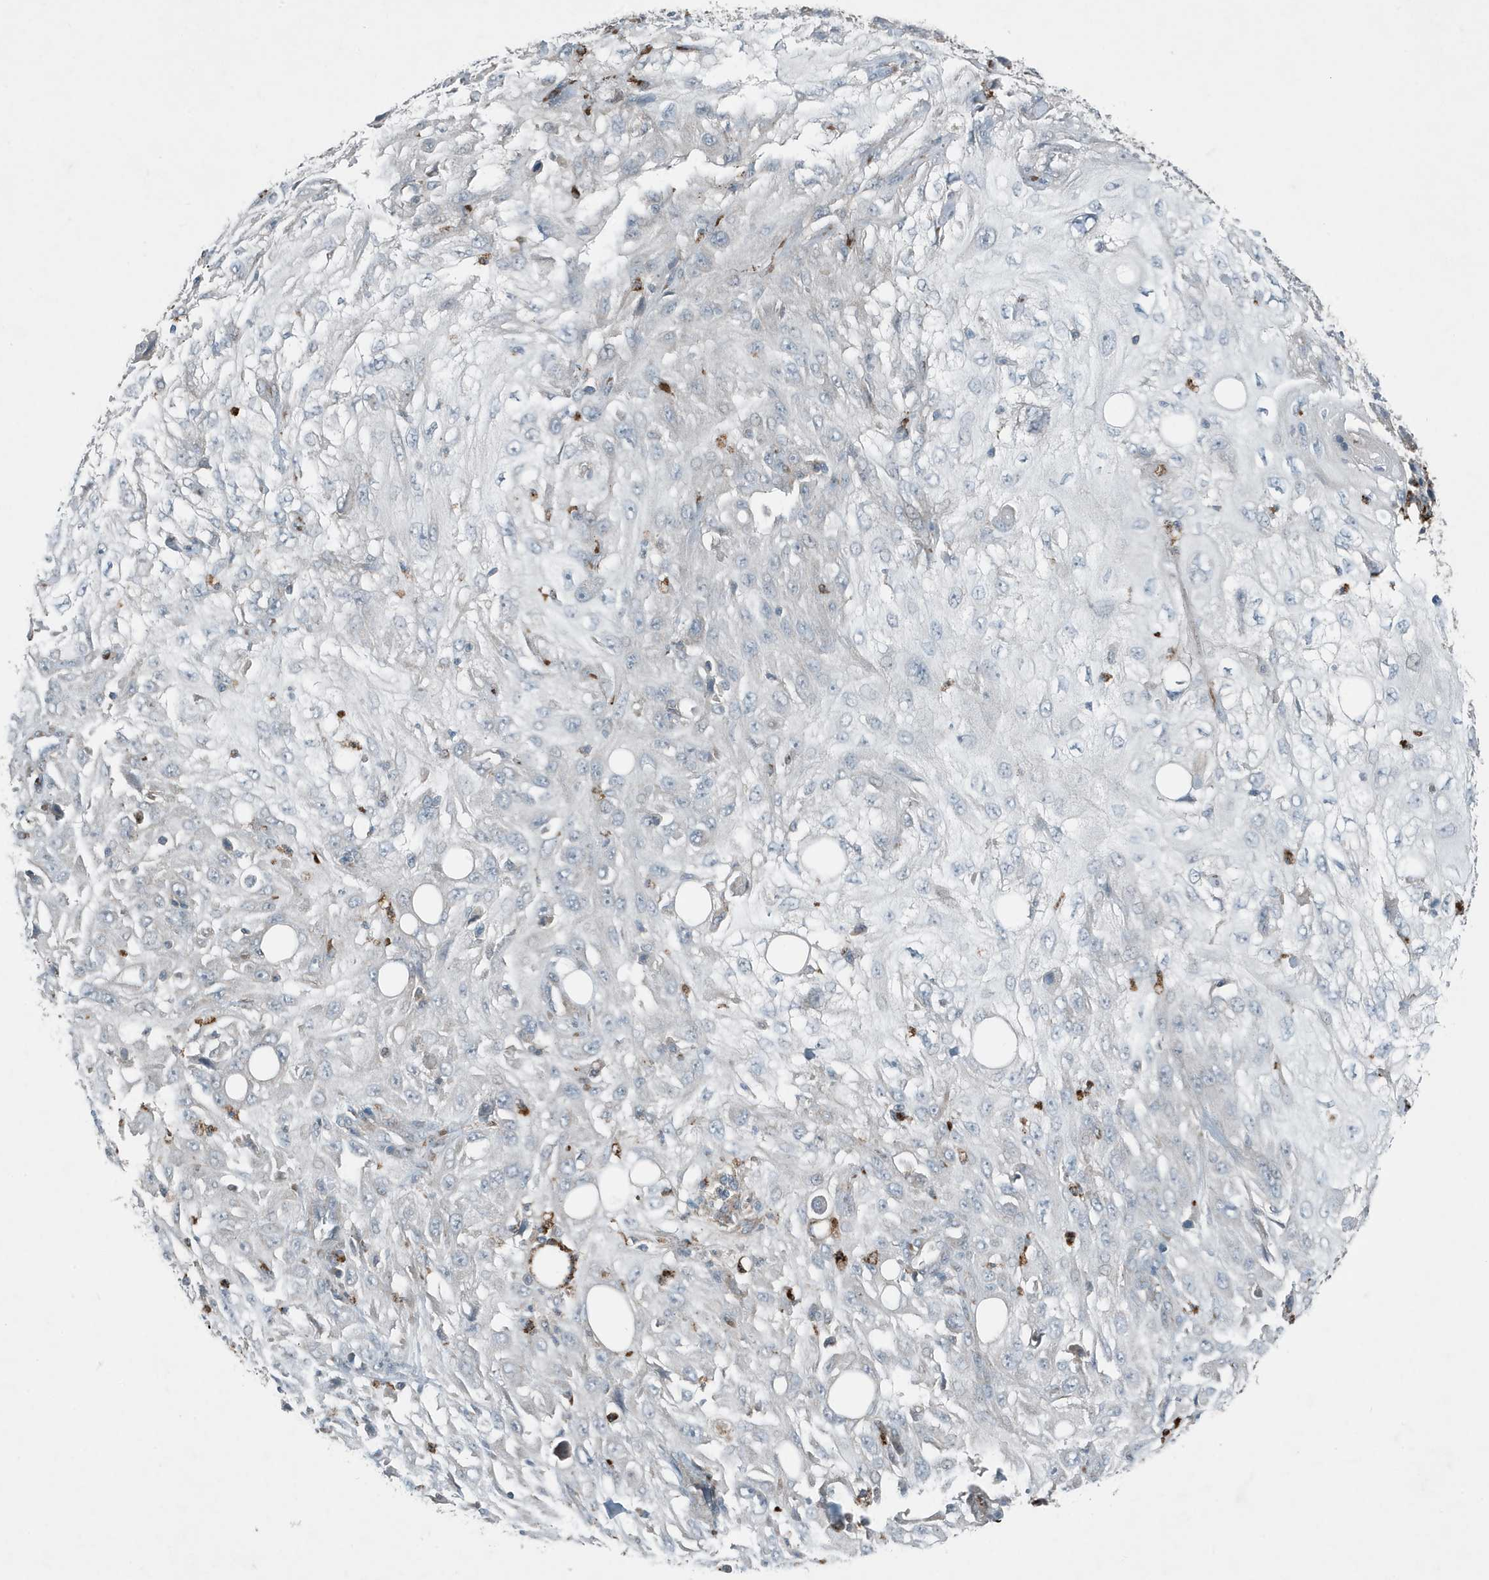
{"staining": {"intensity": "negative", "quantity": "none", "location": "none"}, "tissue": "skin cancer", "cell_type": "Tumor cells", "image_type": "cancer", "snomed": [{"axis": "morphology", "description": "Squamous cell carcinoma, NOS"}, {"axis": "topography", "description": "Skin"}], "caption": "The image exhibits no significant positivity in tumor cells of skin cancer (squamous cell carcinoma).", "gene": "DAPP1", "patient": {"sex": "male", "age": 75}}